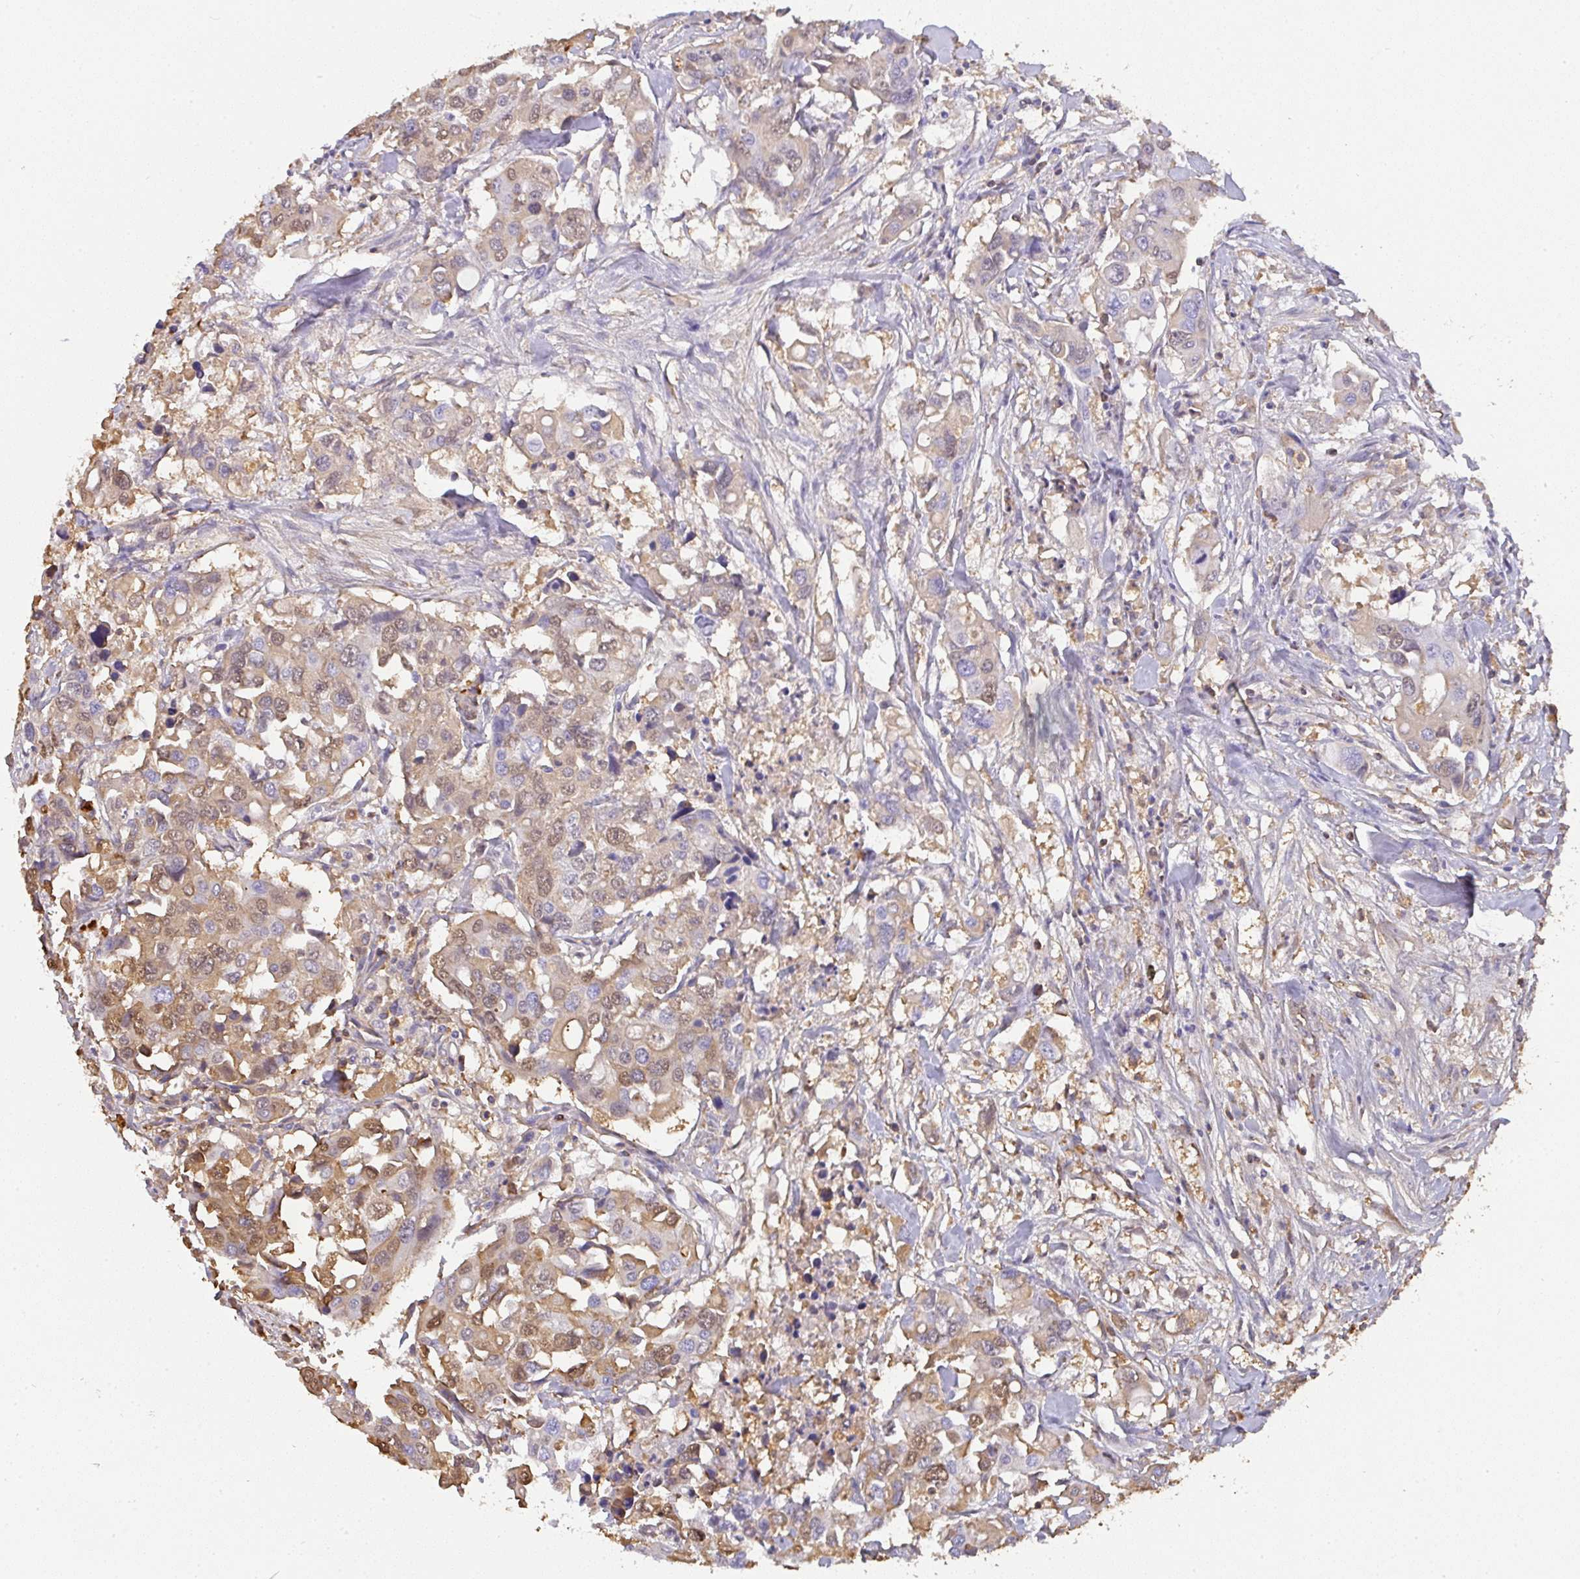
{"staining": {"intensity": "moderate", "quantity": ">75%", "location": "cytoplasmic/membranous,nuclear"}, "tissue": "colorectal cancer", "cell_type": "Tumor cells", "image_type": "cancer", "snomed": [{"axis": "morphology", "description": "Adenocarcinoma, NOS"}, {"axis": "topography", "description": "Colon"}], "caption": "A brown stain highlights moderate cytoplasmic/membranous and nuclear positivity of a protein in colorectal cancer (adenocarcinoma) tumor cells.", "gene": "SMYD5", "patient": {"sex": "male", "age": 77}}